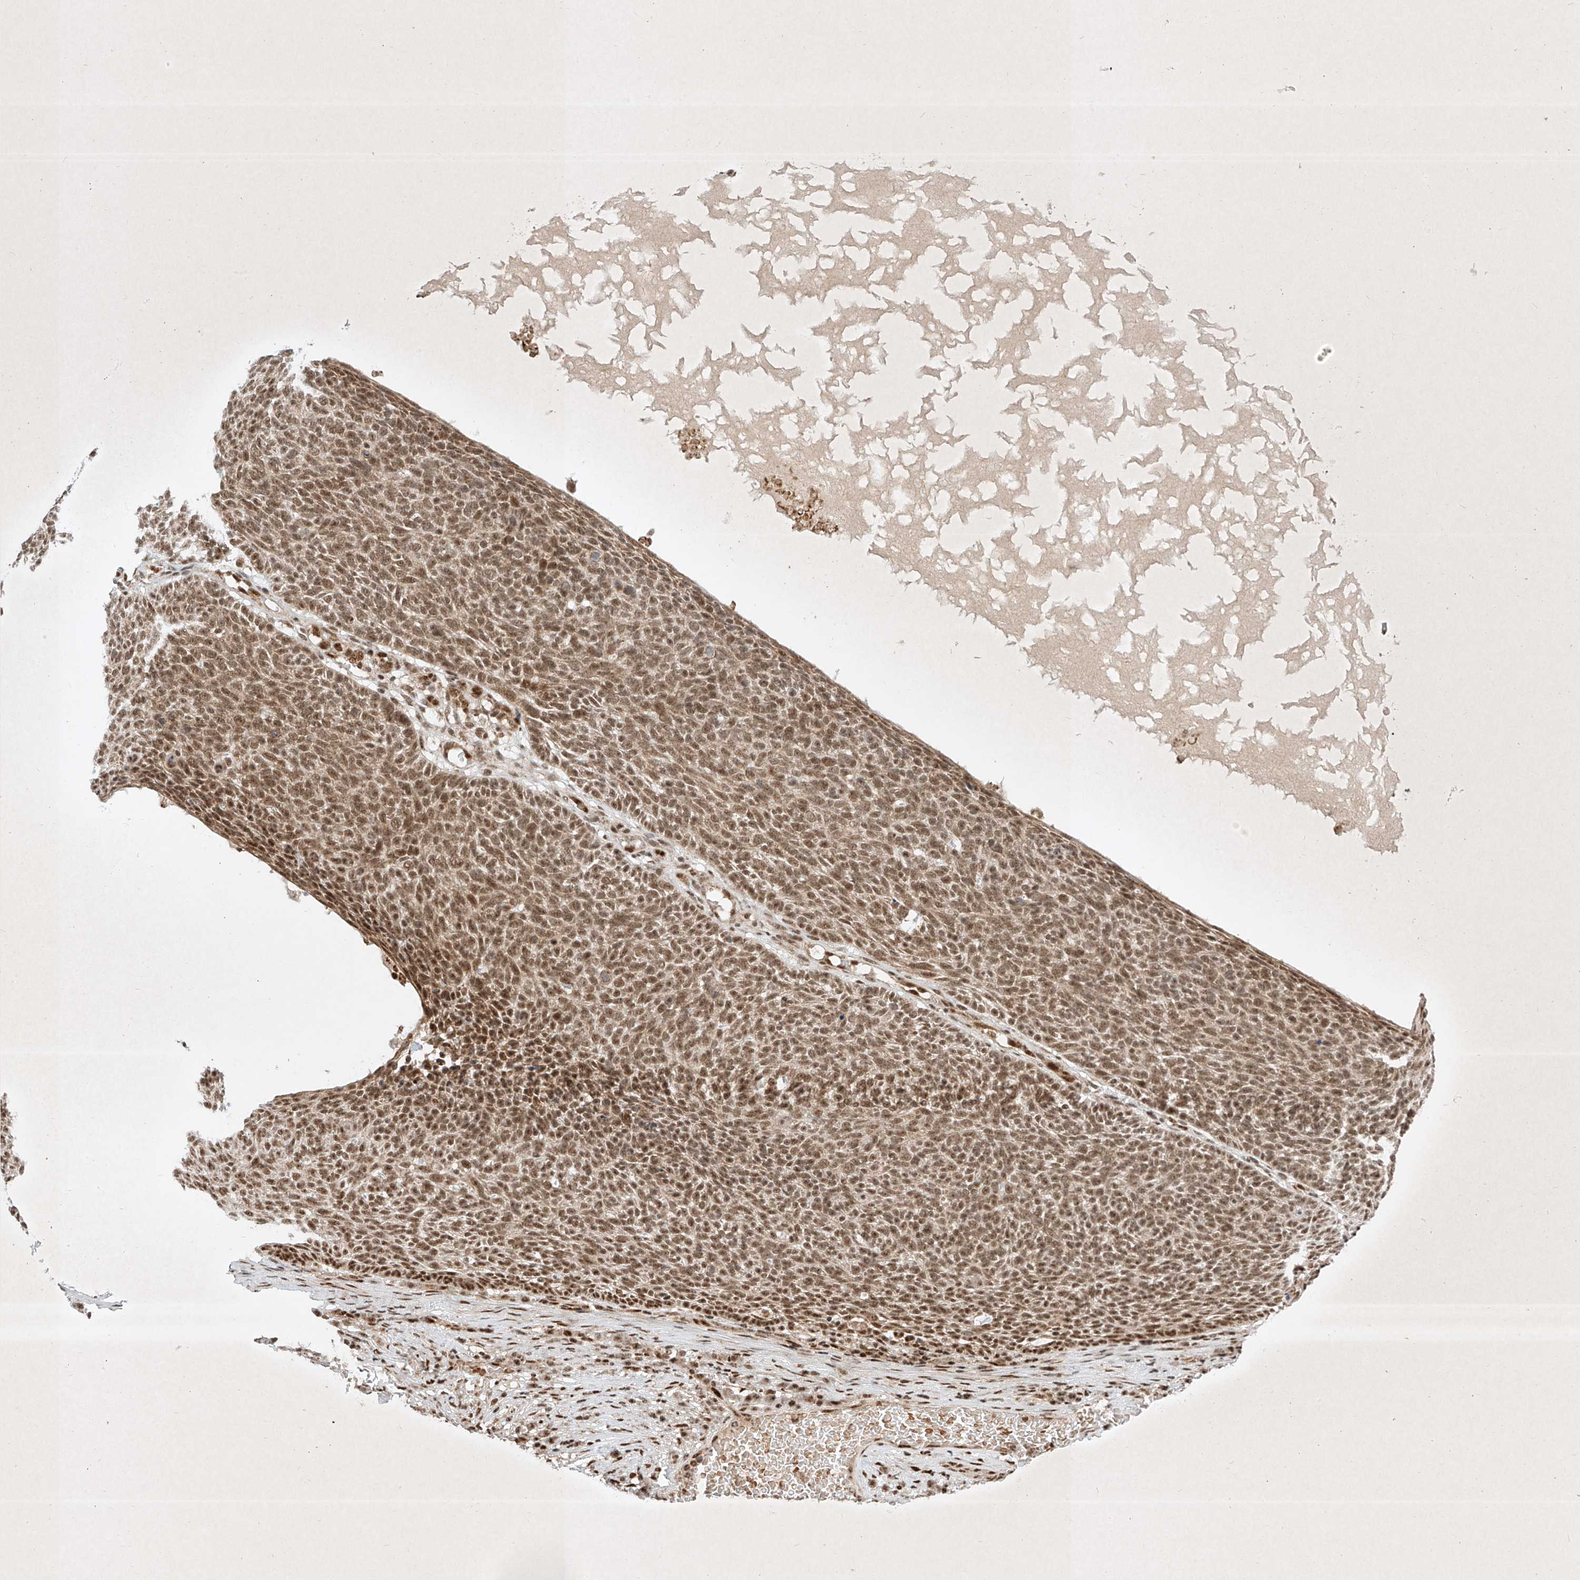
{"staining": {"intensity": "moderate", "quantity": ">75%", "location": "nuclear"}, "tissue": "skin cancer", "cell_type": "Tumor cells", "image_type": "cancer", "snomed": [{"axis": "morphology", "description": "Squamous cell carcinoma, NOS"}, {"axis": "topography", "description": "Skin"}], "caption": "Protein staining of skin cancer (squamous cell carcinoma) tissue exhibits moderate nuclear positivity in approximately >75% of tumor cells.", "gene": "EPG5", "patient": {"sex": "female", "age": 90}}